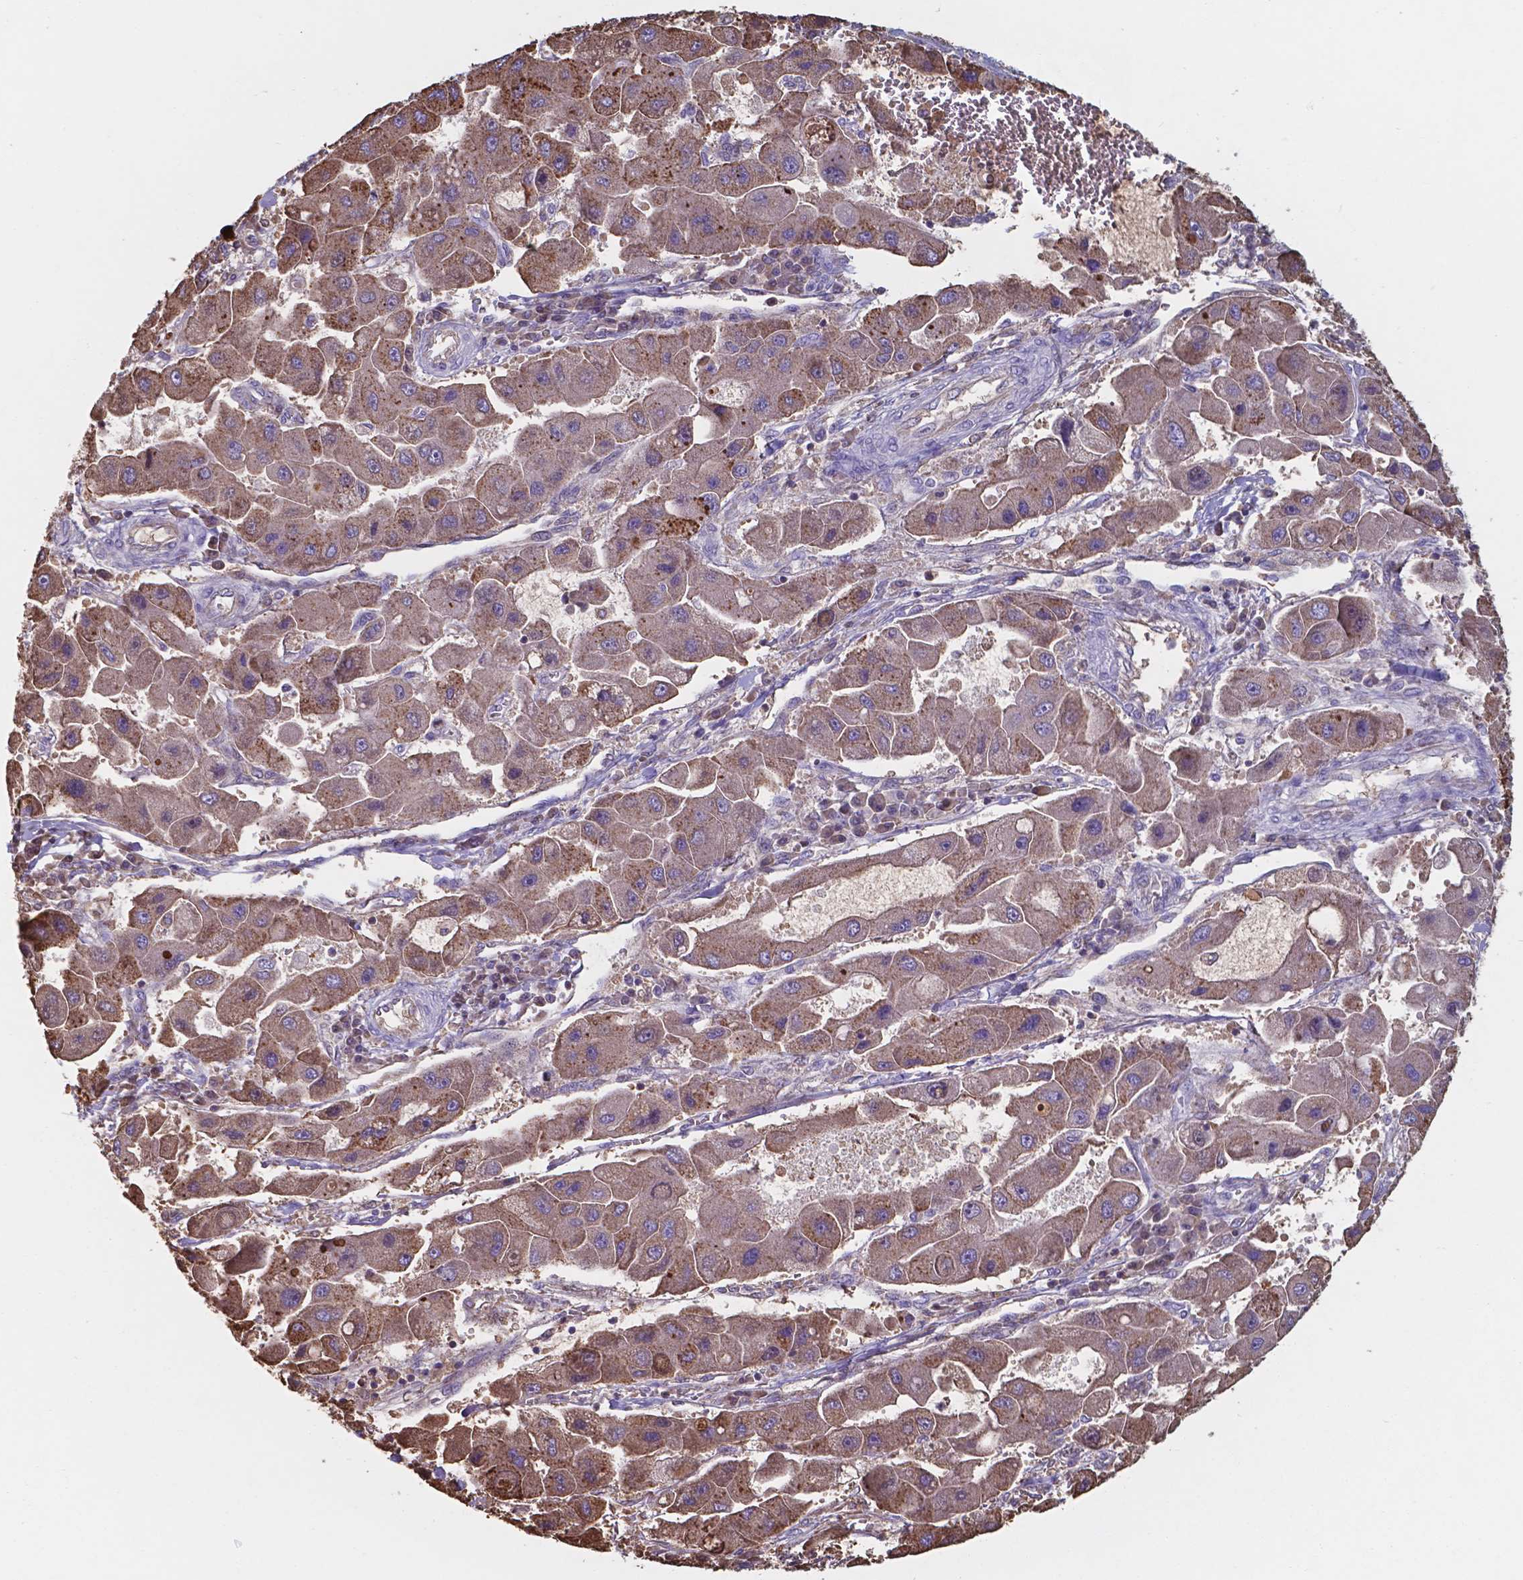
{"staining": {"intensity": "moderate", "quantity": "<25%", "location": "cytoplasmic/membranous"}, "tissue": "liver cancer", "cell_type": "Tumor cells", "image_type": "cancer", "snomed": [{"axis": "morphology", "description": "Carcinoma, Hepatocellular, NOS"}, {"axis": "topography", "description": "Liver"}], "caption": "IHC histopathology image of neoplastic tissue: liver cancer stained using immunohistochemistry (IHC) demonstrates low levels of moderate protein expression localized specifically in the cytoplasmic/membranous of tumor cells, appearing as a cytoplasmic/membranous brown color.", "gene": "SERPINA1", "patient": {"sex": "male", "age": 24}}